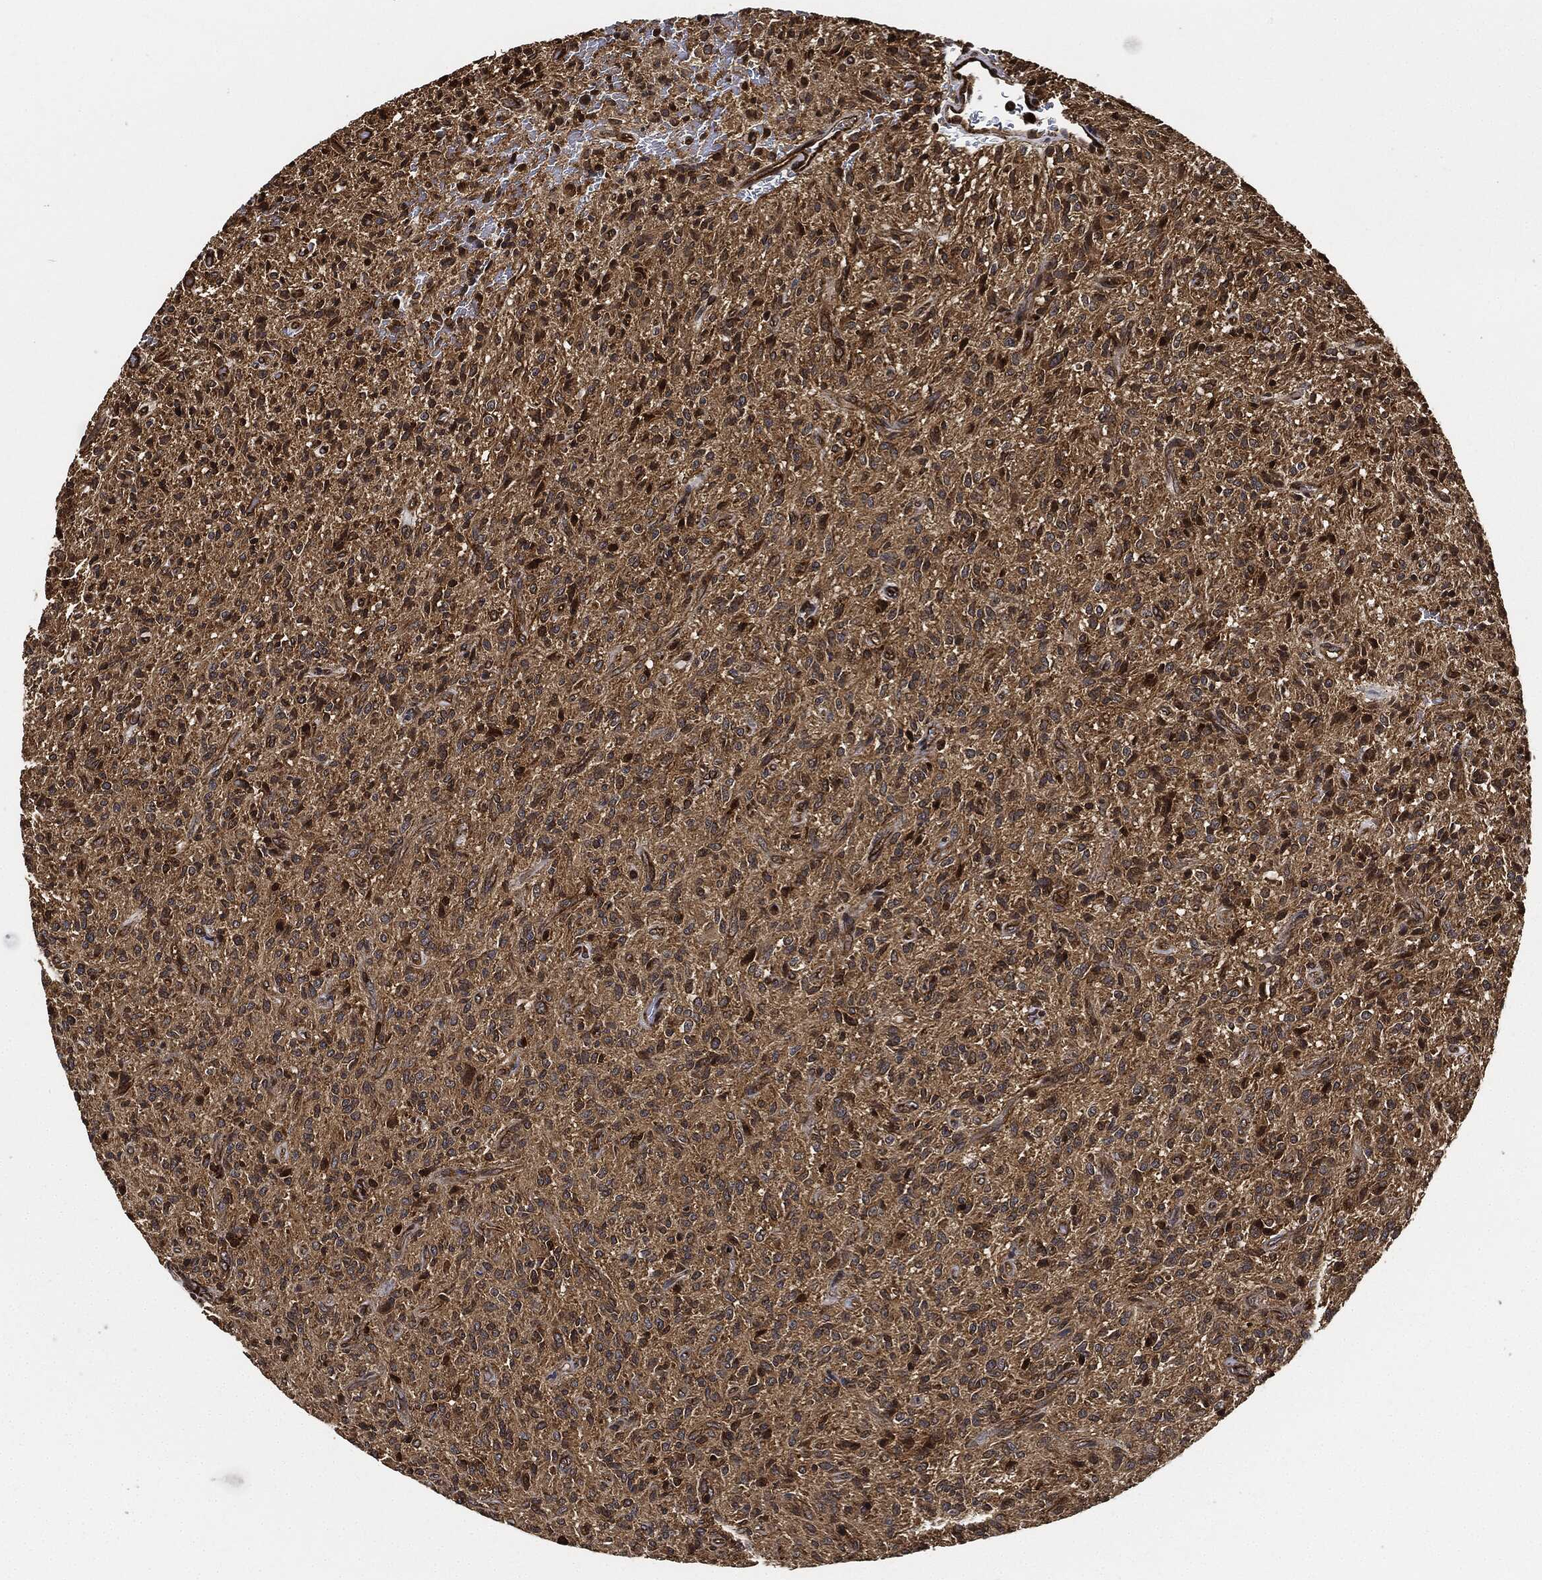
{"staining": {"intensity": "moderate", "quantity": ">75%", "location": "cytoplasmic/membranous"}, "tissue": "glioma", "cell_type": "Tumor cells", "image_type": "cancer", "snomed": [{"axis": "morphology", "description": "Glioma, malignant, High grade"}, {"axis": "topography", "description": "Brain"}], "caption": "Immunohistochemistry of human glioma exhibits medium levels of moderate cytoplasmic/membranous staining in about >75% of tumor cells.", "gene": "CEP290", "patient": {"sex": "male", "age": 64}}